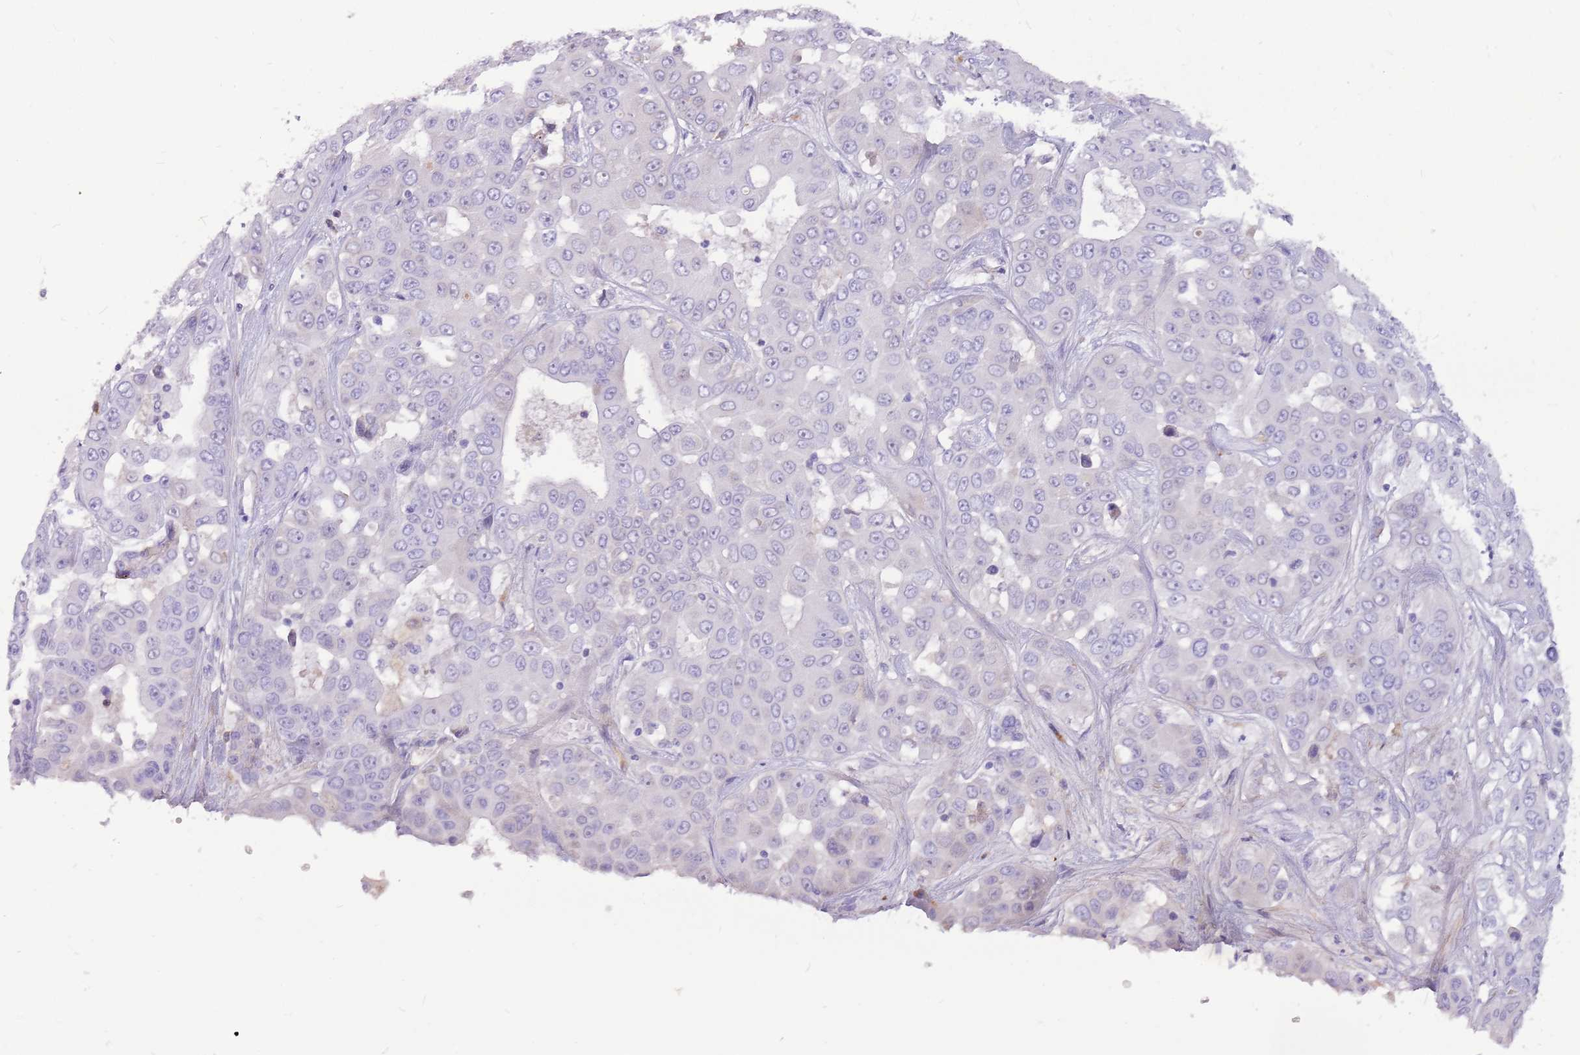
{"staining": {"intensity": "negative", "quantity": "none", "location": "none"}, "tissue": "liver cancer", "cell_type": "Tumor cells", "image_type": "cancer", "snomed": [{"axis": "morphology", "description": "Cholangiocarcinoma"}, {"axis": "topography", "description": "Liver"}], "caption": "Protein analysis of cholangiocarcinoma (liver) reveals no significant positivity in tumor cells.", "gene": "LEPROTL1", "patient": {"sex": "female", "age": 52}}